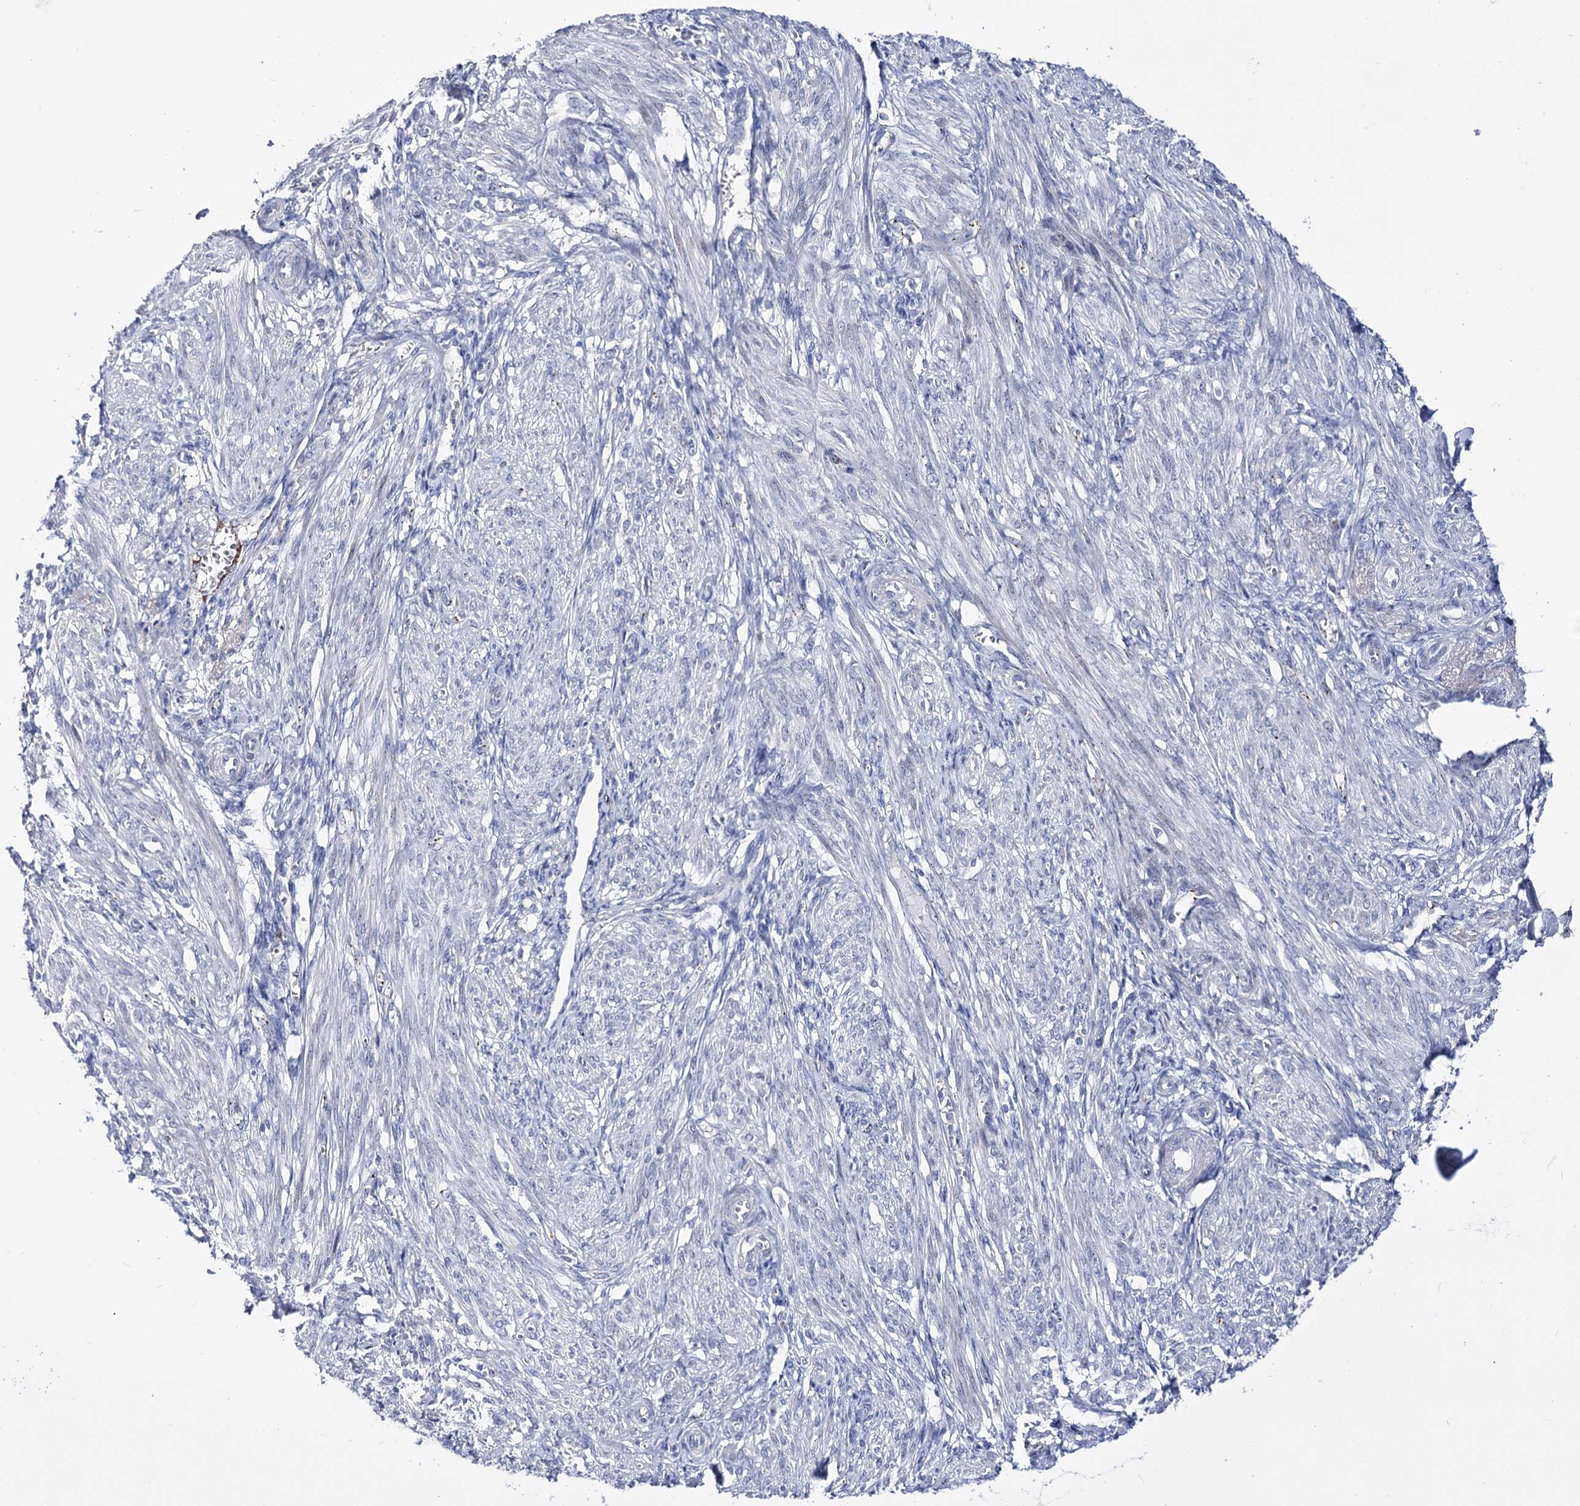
{"staining": {"intensity": "negative", "quantity": "none", "location": "none"}, "tissue": "smooth muscle", "cell_type": "Smooth muscle cells", "image_type": "normal", "snomed": [{"axis": "morphology", "description": "Normal tissue, NOS"}, {"axis": "topography", "description": "Smooth muscle"}], "caption": "The image displays no staining of smooth muscle cells in benign smooth muscle. The staining was performed using DAB to visualize the protein expression in brown, while the nuclei were stained in blue with hematoxylin (Magnification: 20x).", "gene": "PCGF5", "patient": {"sex": "female", "age": 39}}